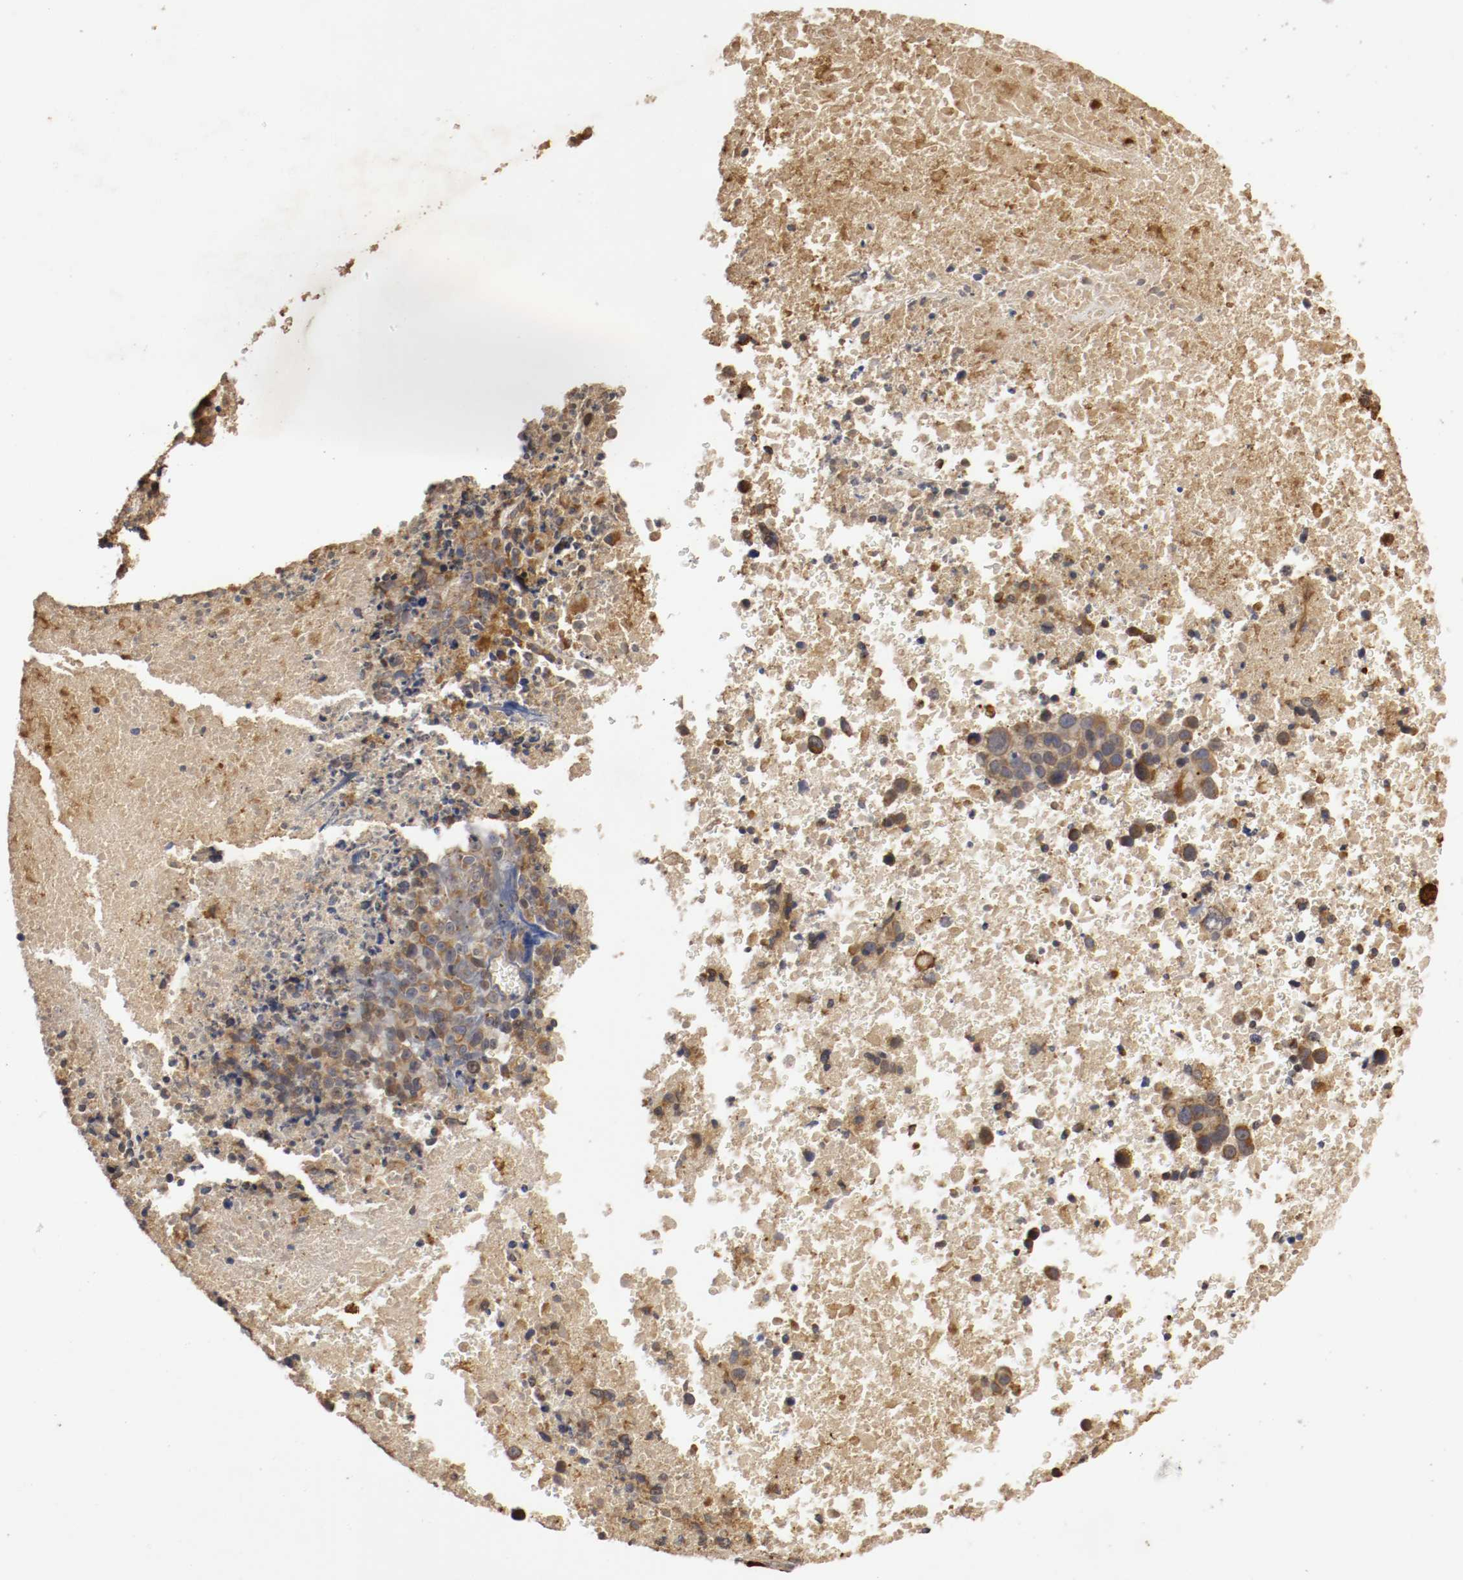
{"staining": {"intensity": "moderate", "quantity": "25%-75%", "location": "cytoplasmic/membranous"}, "tissue": "melanoma", "cell_type": "Tumor cells", "image_type": "cancer", "snomed": [{"axis": "morphology", "description": "Malignant melanoma, Metastatic site"}, {"axis": "topography", "description": "Cerebral cortex"}], "caption": "Immunohistochemical staining of human malignant melanoma (metastatic site) reveals medium levels of moderate cytoplasmic/membranous protein positivity in about 25%-75% of tumor cells. The staining was performed using DAB to visualize the protein expression in brown, while the nuclei were stained in blue with hematoxylin (Magnification: 20x).", "gene": "VEZT", "patient": {"sex": "female", "age": 52}}